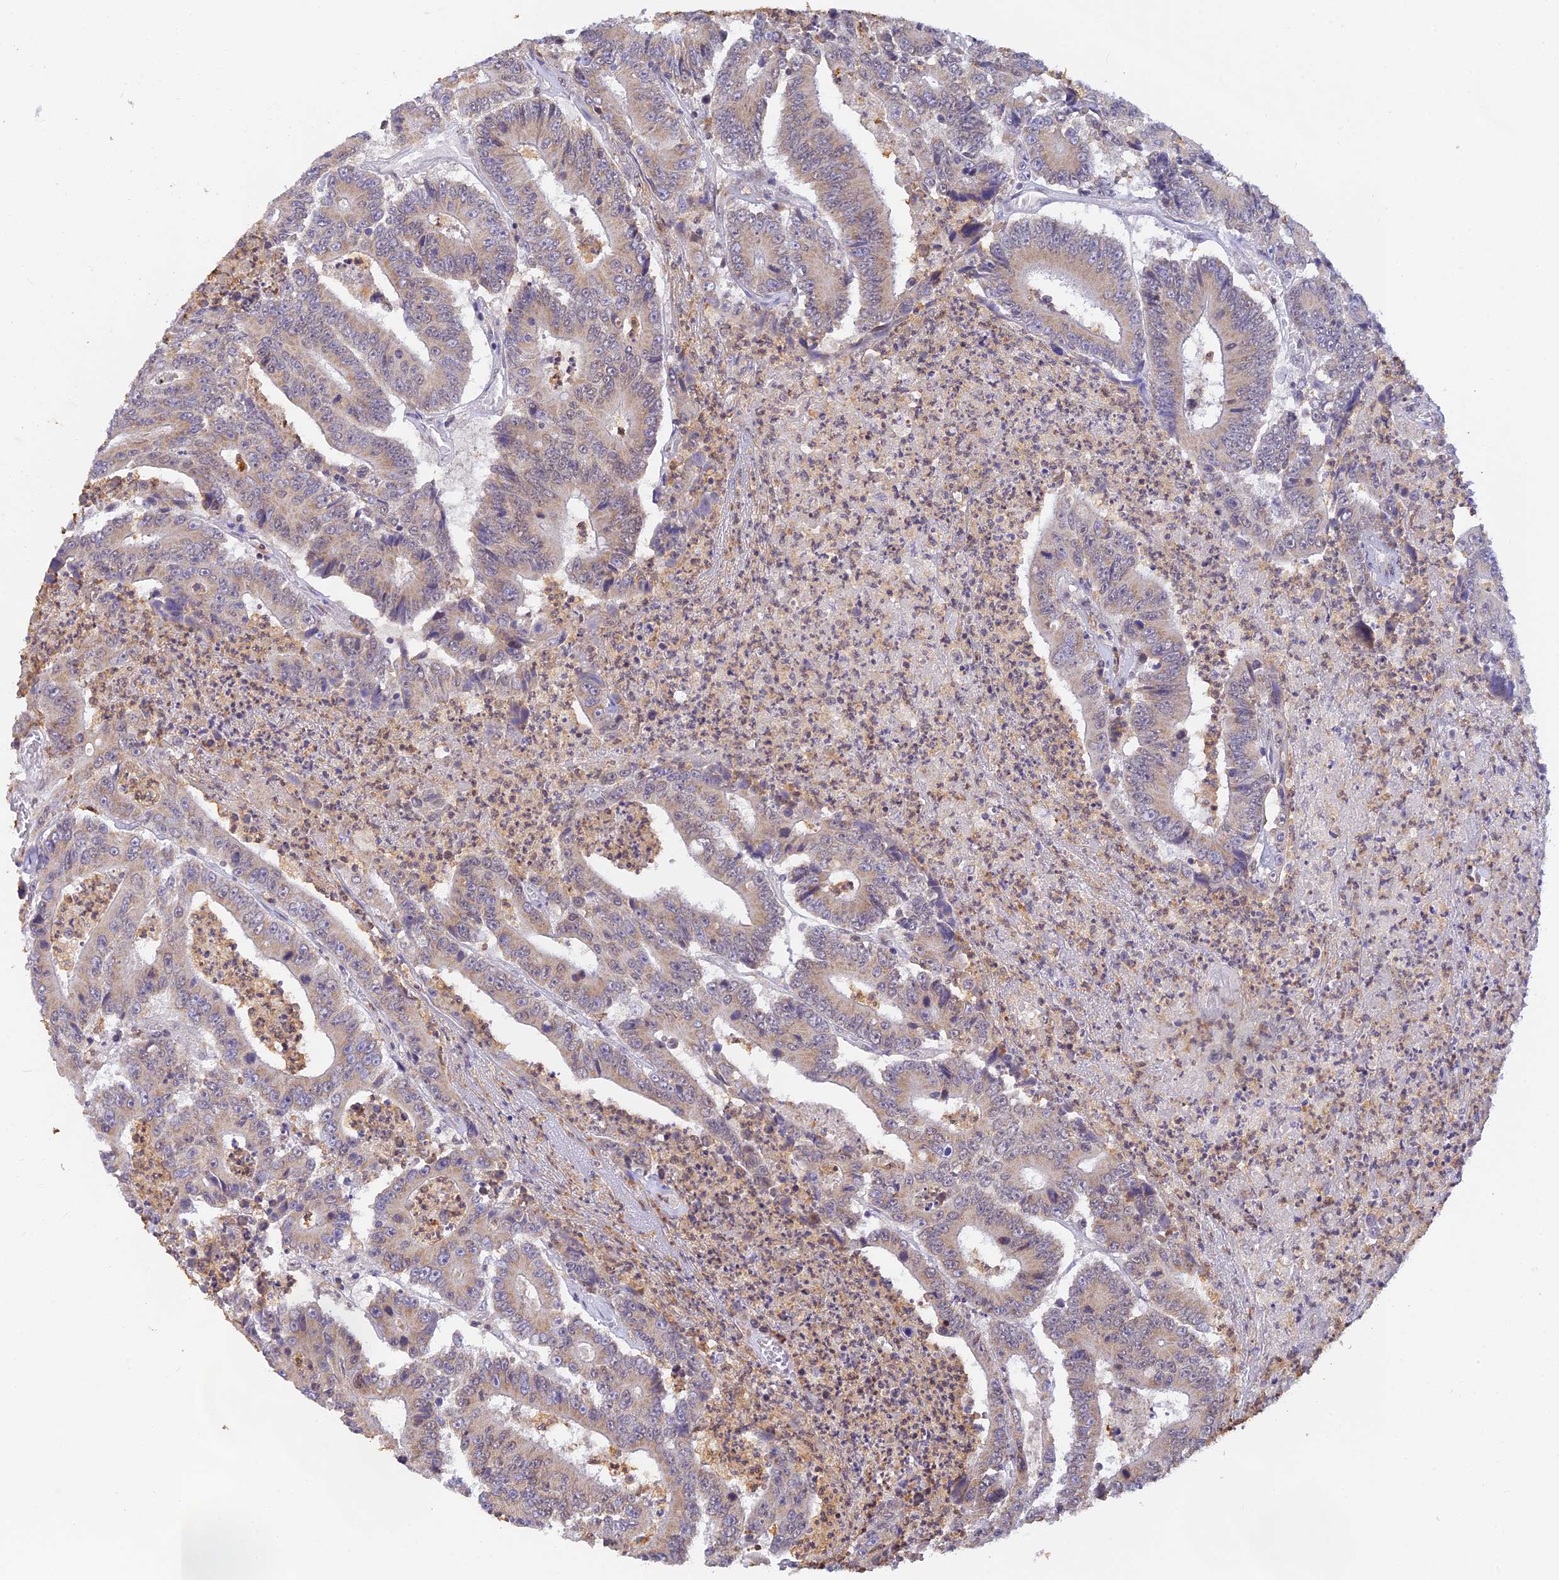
{"staining": {"intensity": "weak", "quantity": "25%-75%", "location": "cytoplasmic/membranous"}, "tissue": "colorectal cancer", "cell_type": "Tumor cells", "image_type": "cancer", "snomed": [{"axis": "morphology", "description": "Adenocarcinoma, NOS"}, {"axis": "topography", "description": "Colon"}], "caption": "Protein analysis of colorectal cancer (adenocarcinoma) tissue reveals weak cytoplasmic/membranous staining in approximately 25%-75% of tumor cells. The protein is shown in brown color, while the nuclei are stained blue.", "gene": "PEX16", "patient": {"sex": "male", "age": 83}}